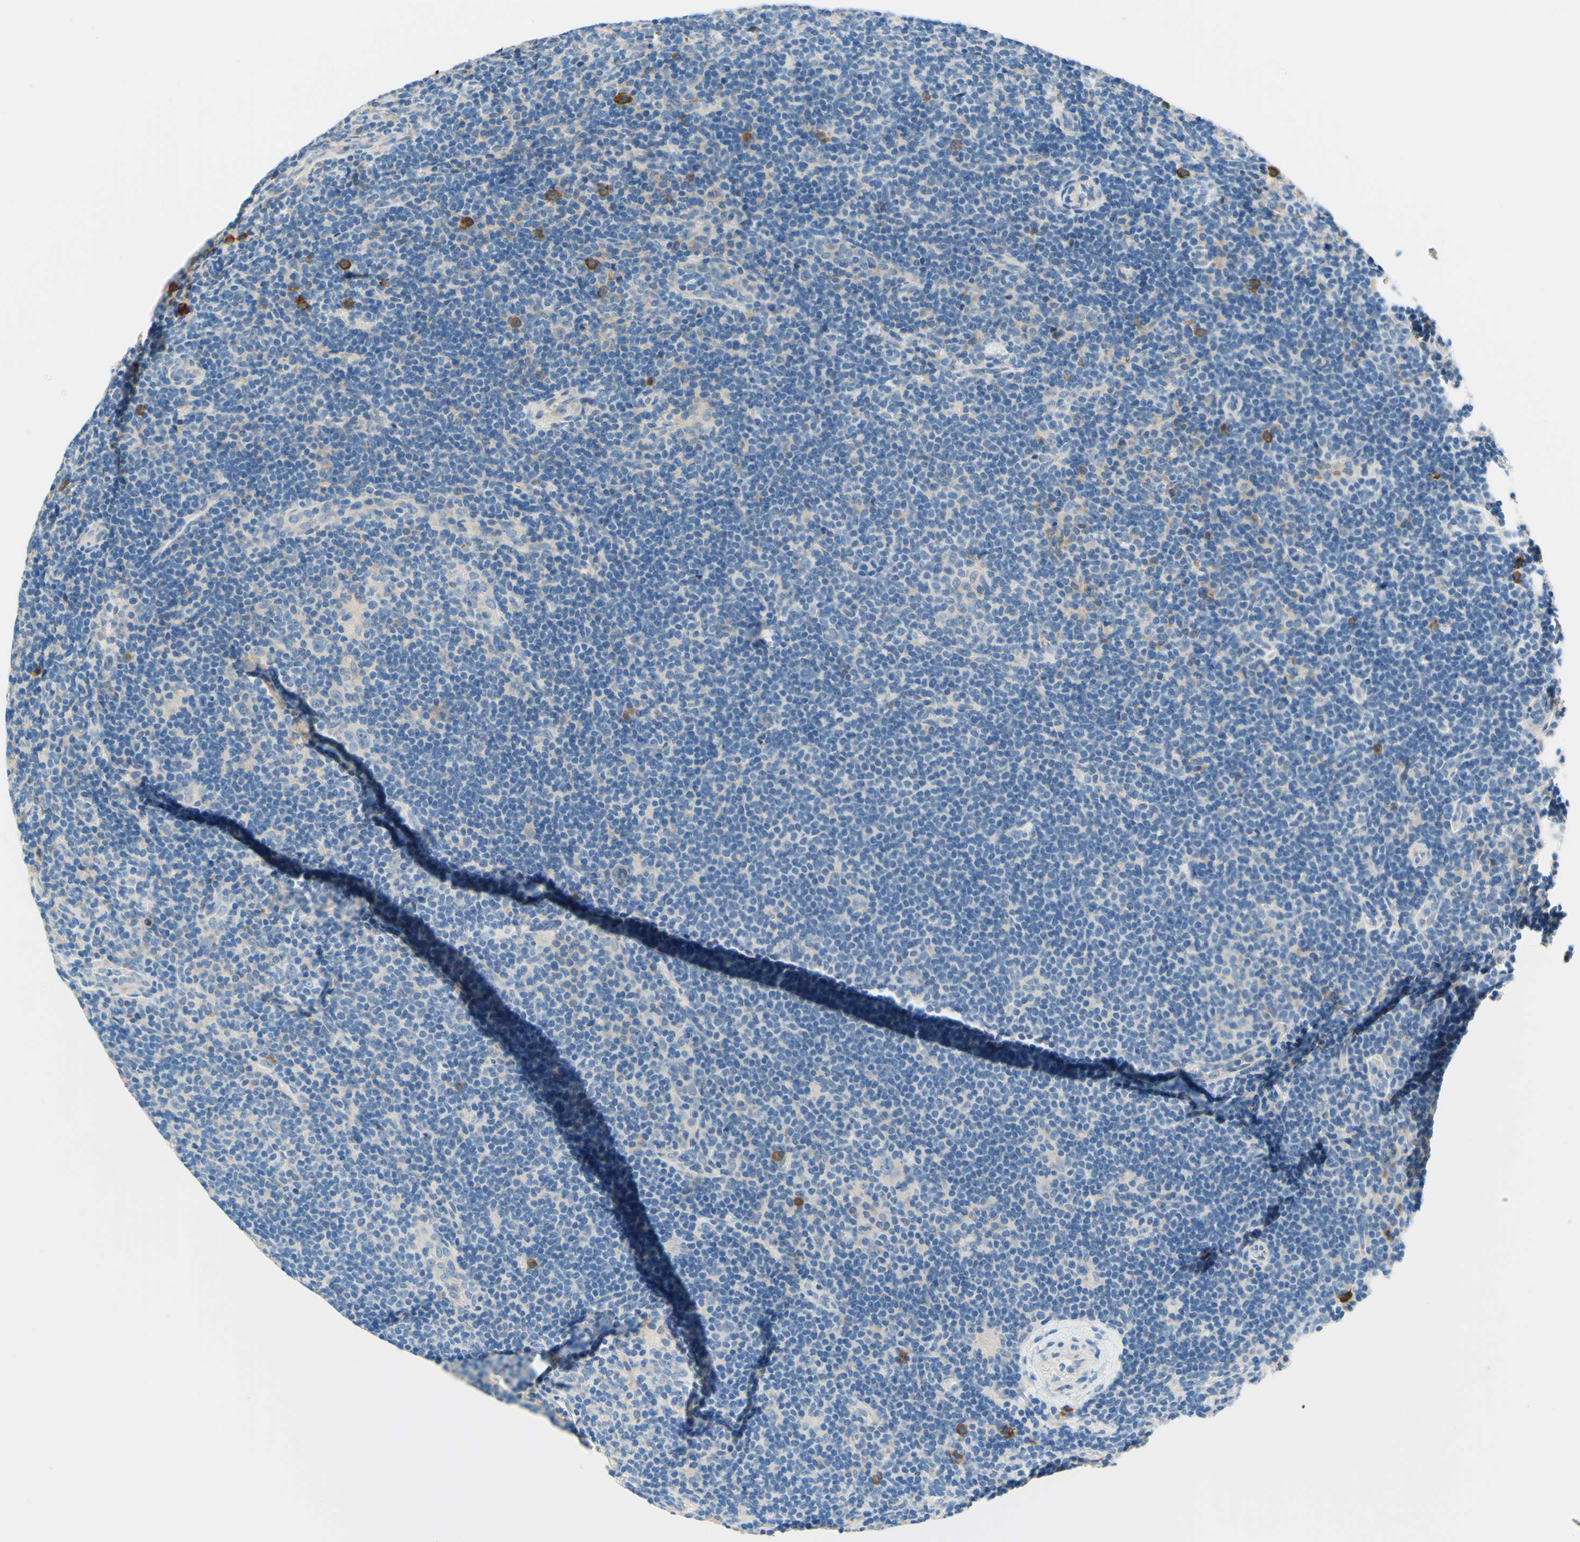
{"staining": {"intensity": "negative", "quantity": "none", "location": "none"}, "tissue": "lymphoma", "cell_type": "Tumor cells", "image_type": "cancer", "snomed": [{"axis": "morphology", "description": "Hodgkin's disease, NOS"}, {"axis": "topography", "description": "Lymph node"}], "caption": "The micrograph reveals no significant positivity in tumor cells of lymphoma.", "gene": "PASD1", "patient": {"sex": "female", "age": 57}}